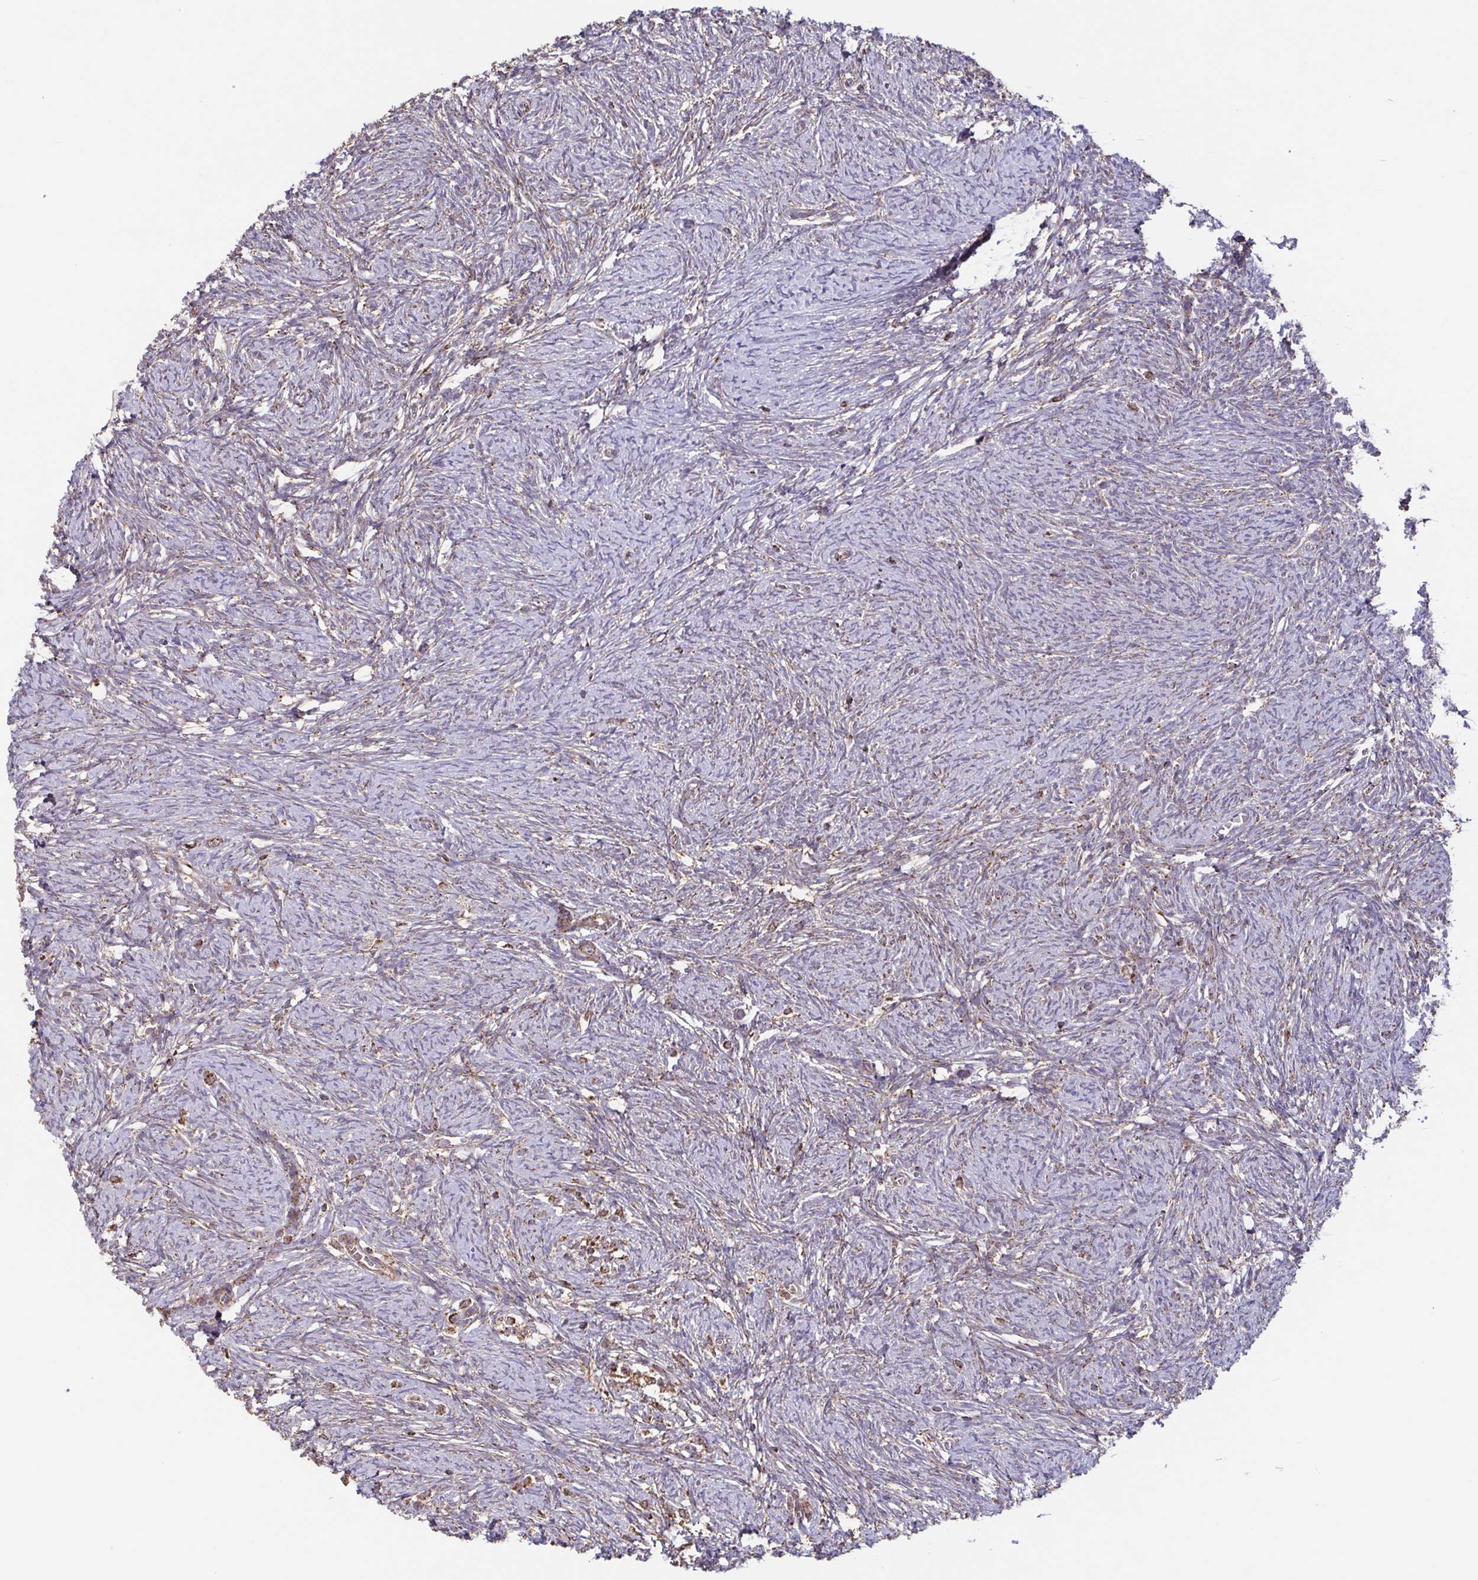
{"staining": {"intensity": "strong", "quantity": "25%-75%", "location": "cytoplasmic/membranous"}, "tissue": "ovary", "cell_type": "Follicle cells", "image_type": "normal", "snomed": [{"axis": "morphology", "description": "Normal tissue, NOS"}, {"axis": "topography", "description": "Ovary"}], "caption": "The micrograph exhibits immunohistochemical staining of normal ovary. There is strong cytoplasmic/membranous positivity is identified in about 25%-75% of follicle cells.", "gene": "DIP2B", "patient": {"sex": "female", "age": 41}}